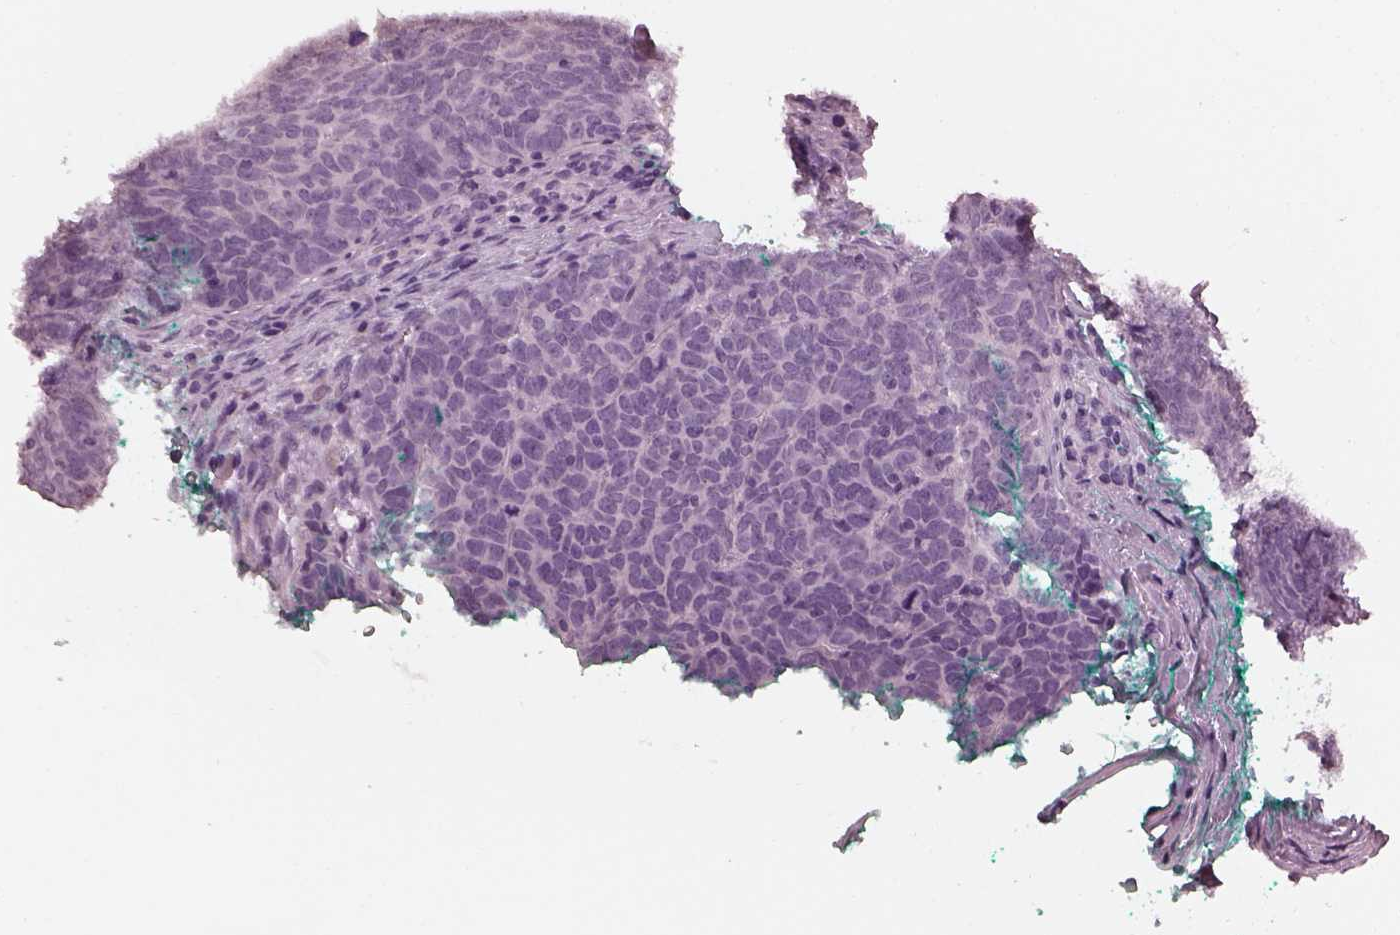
{"staining": {"intensity": "negative", "quantity": "none", "location": "none"}, "tissue": "skin cancer", "cell_type": "Tumor cells", "image_type": "cancer", "snomed": [{"axis": "morphology", "description": "Squamous cell carcinoma, NOS"}, {"axis": "topography", "description": "Skin"}, {"axis": "topography", "description": "Anal"}], "caption": "An immunohistochemistry (IHC) histopathology image of skin cancer is shown. There is no staining in tumor cells of skin cancer.", "gene": "TSKS", "patient": {"sex": "female", "age": 51}}